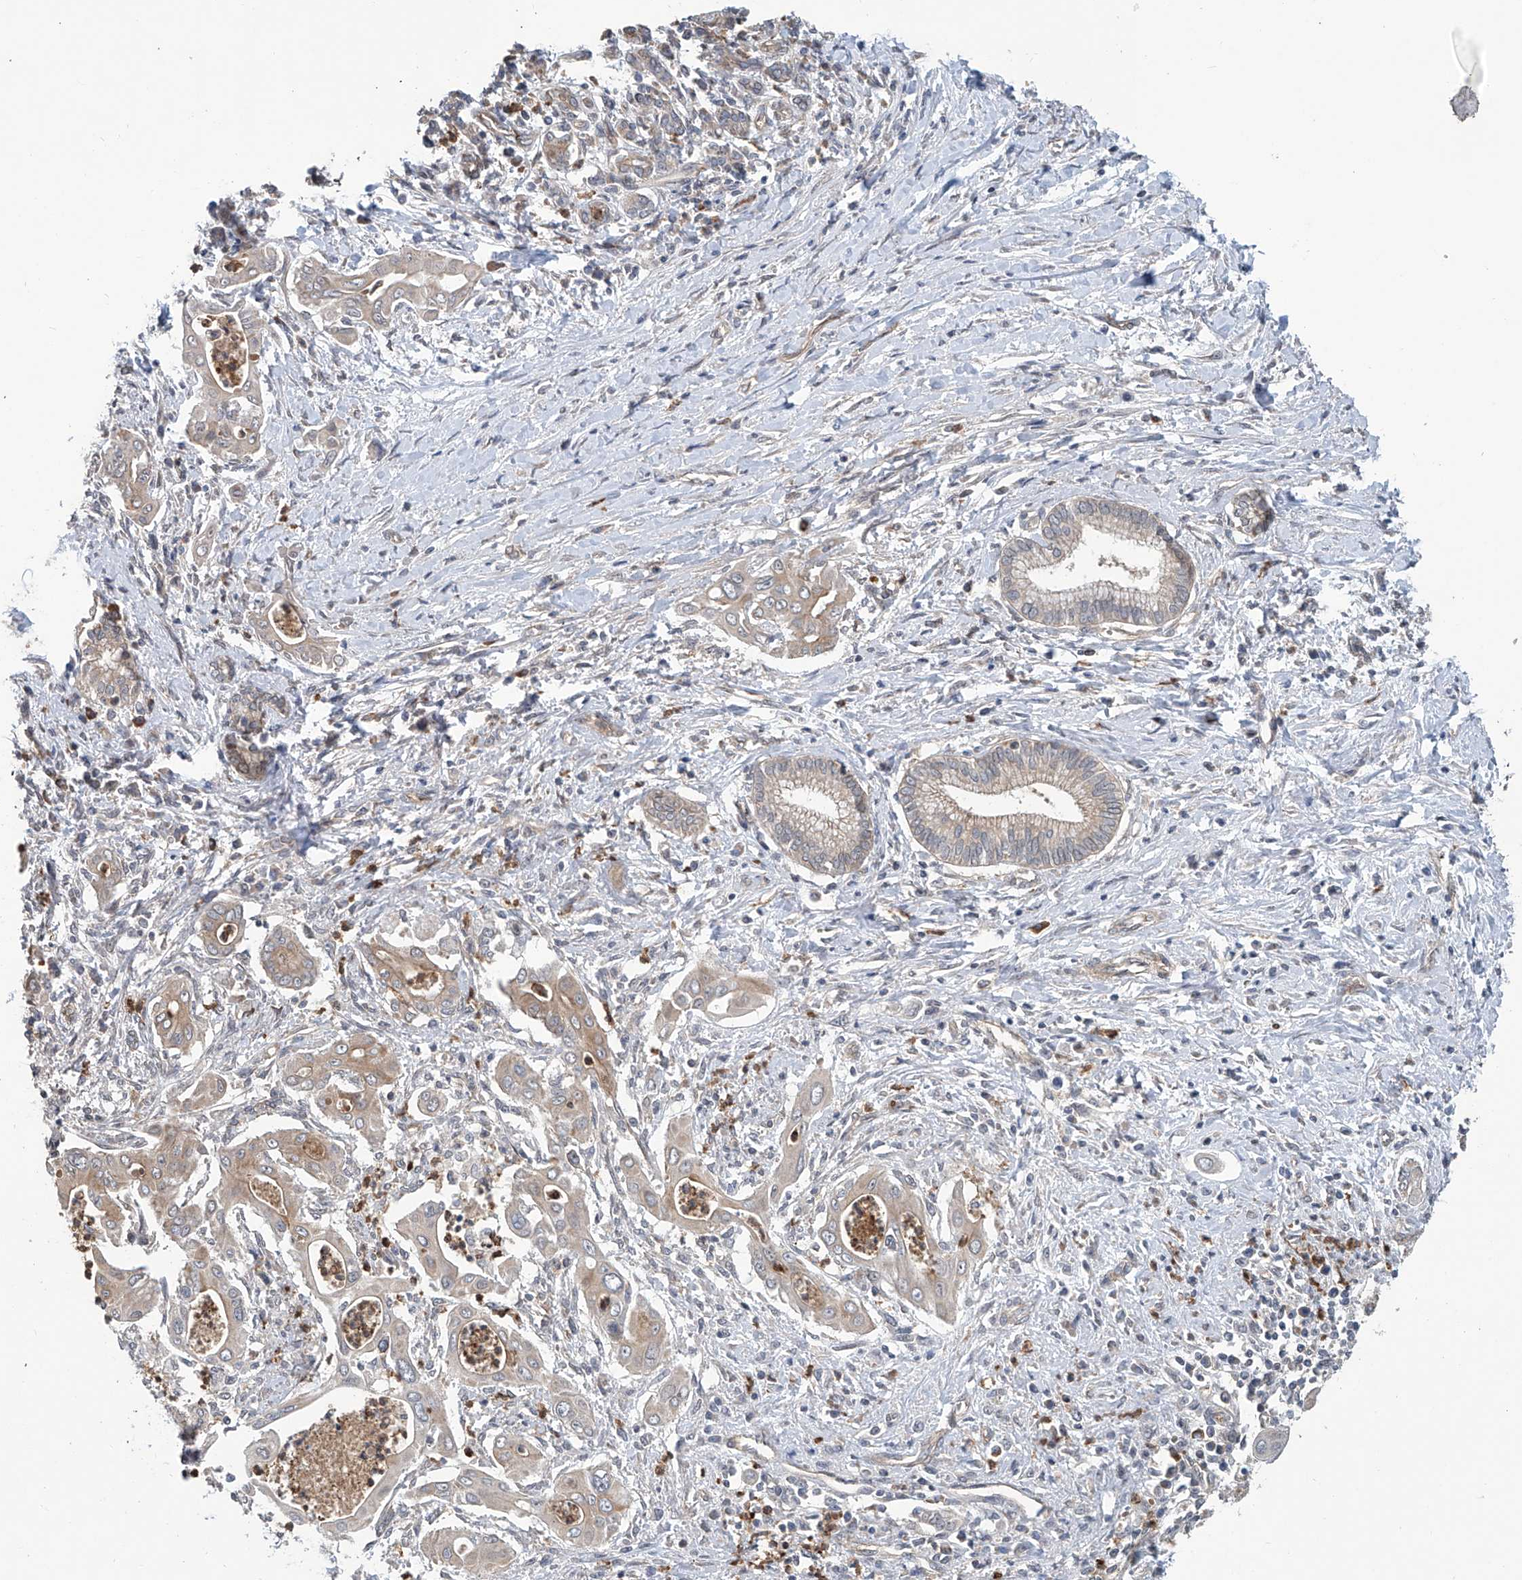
{"staining": {"intensity": "weak", "quantity": "25%-75%", "location": "cytoplasmic/membranous"}, "tissue": "pancreatic cancer", "cell_type": "Tumor cells", "image_type": "cancer", "snomed": [{"axis": "morphology", "description": "Adenocarcinoma, NOS"}, {"axis": "topography", "description": "Pancreas"}], "caption": "Protein staining exhibits weak cytoplasmic/membranous positivity in approximately 25%-75% of tumor cells in pancreatic cancer.", "gene": "EIF2D", "patient": {"sex": "male", "age": 58}}